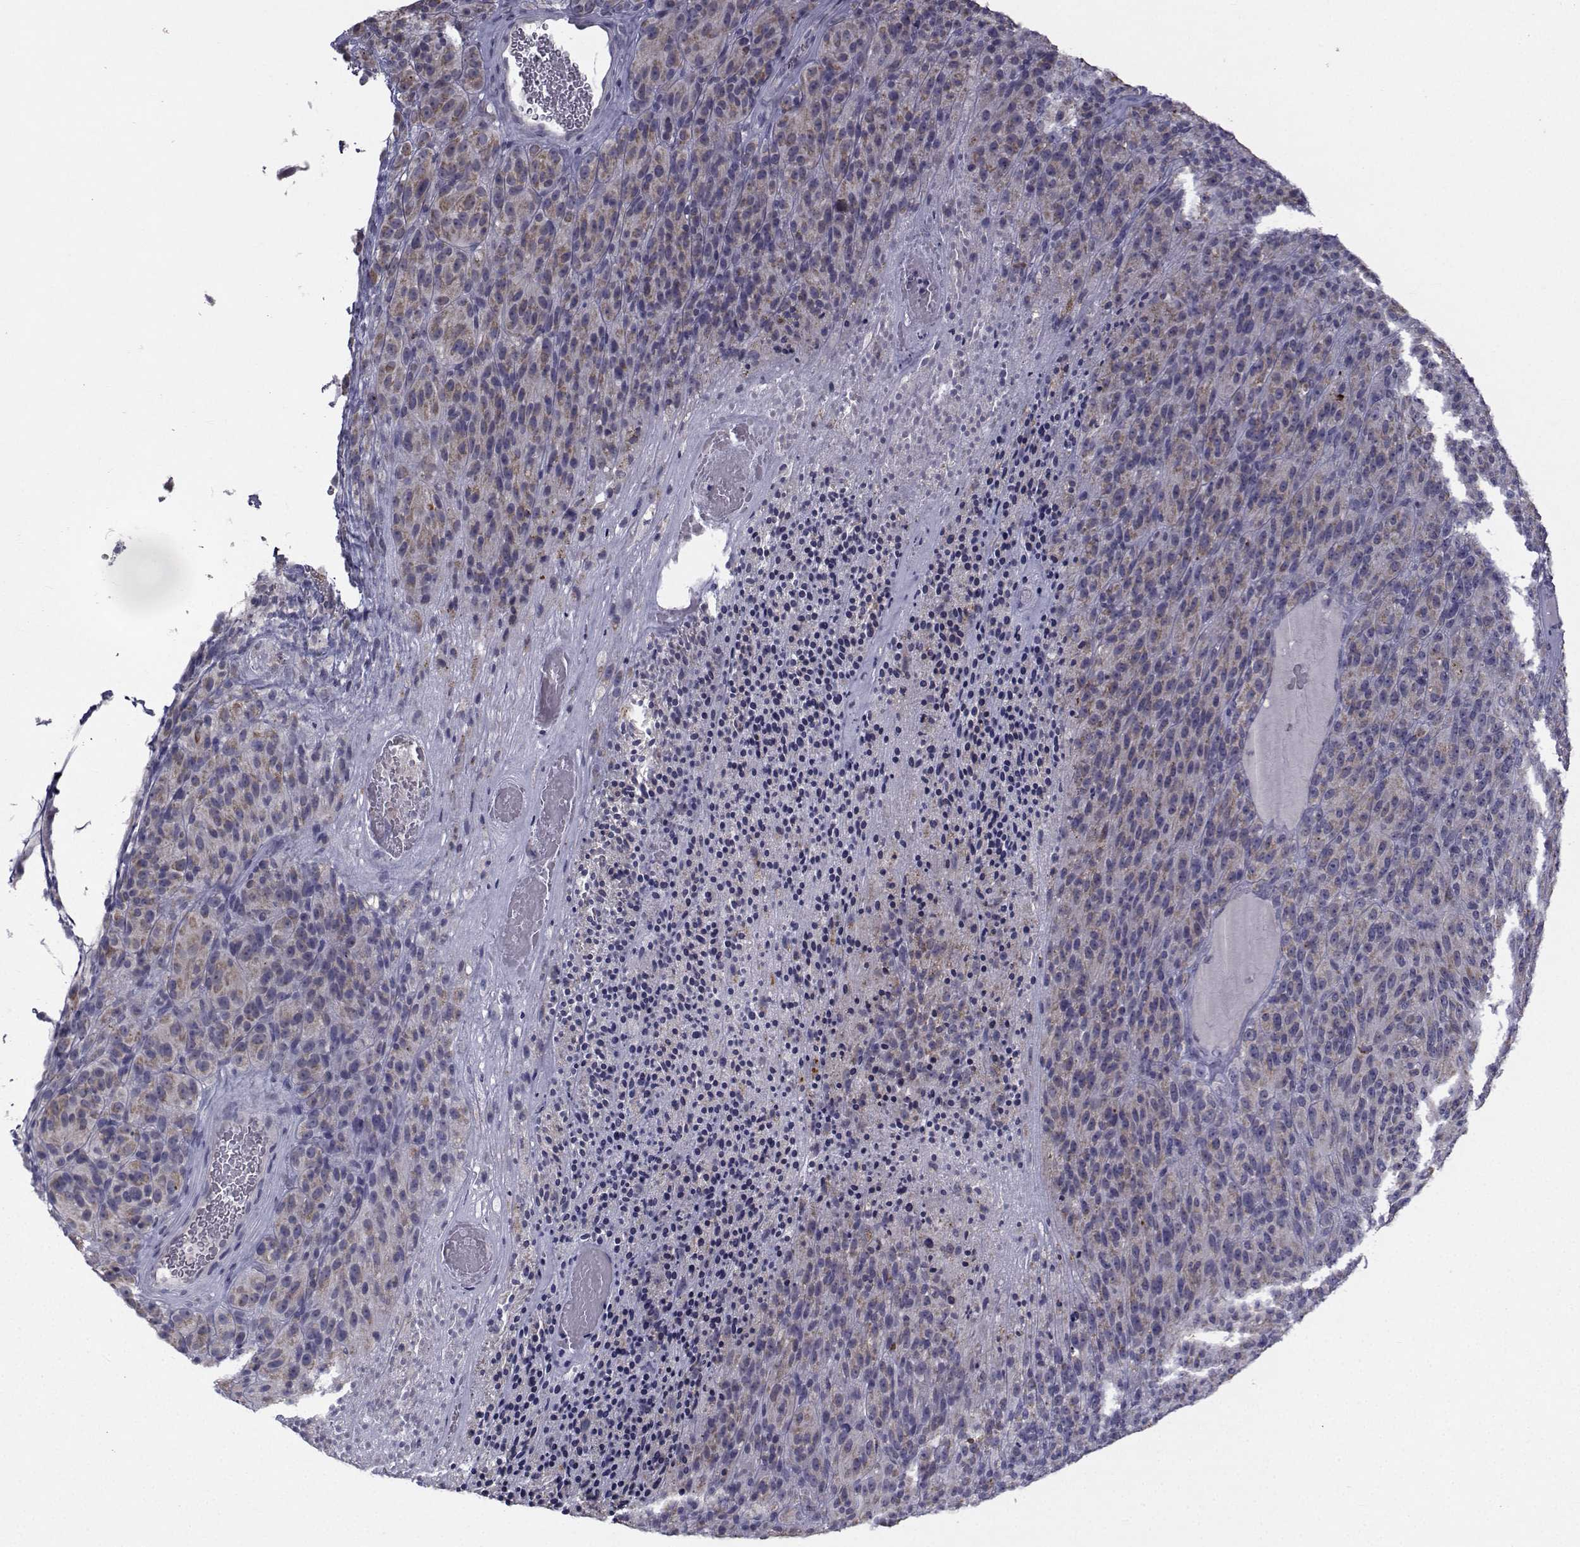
{"staining": {"intensity": "weak", "quantity": ">75%", "location": "cytoplasmic/membranous"}, "tissue": "melanoma", "cell_type": "Tumor cells", "image_type": "cancer", "snomed": [{"axis": "morphology", "description": "Malignant melanoma, Metastatic site"}, {"axis": "topography", "description": "Brain"}], "caption": "A micrograph of melanoma stained for a protein demonstrates weak cytoplasmic/membranous brown staining in tumor cells.", "gene": "ANGPT1", "patient": {"sex": "female", "age": 56}}